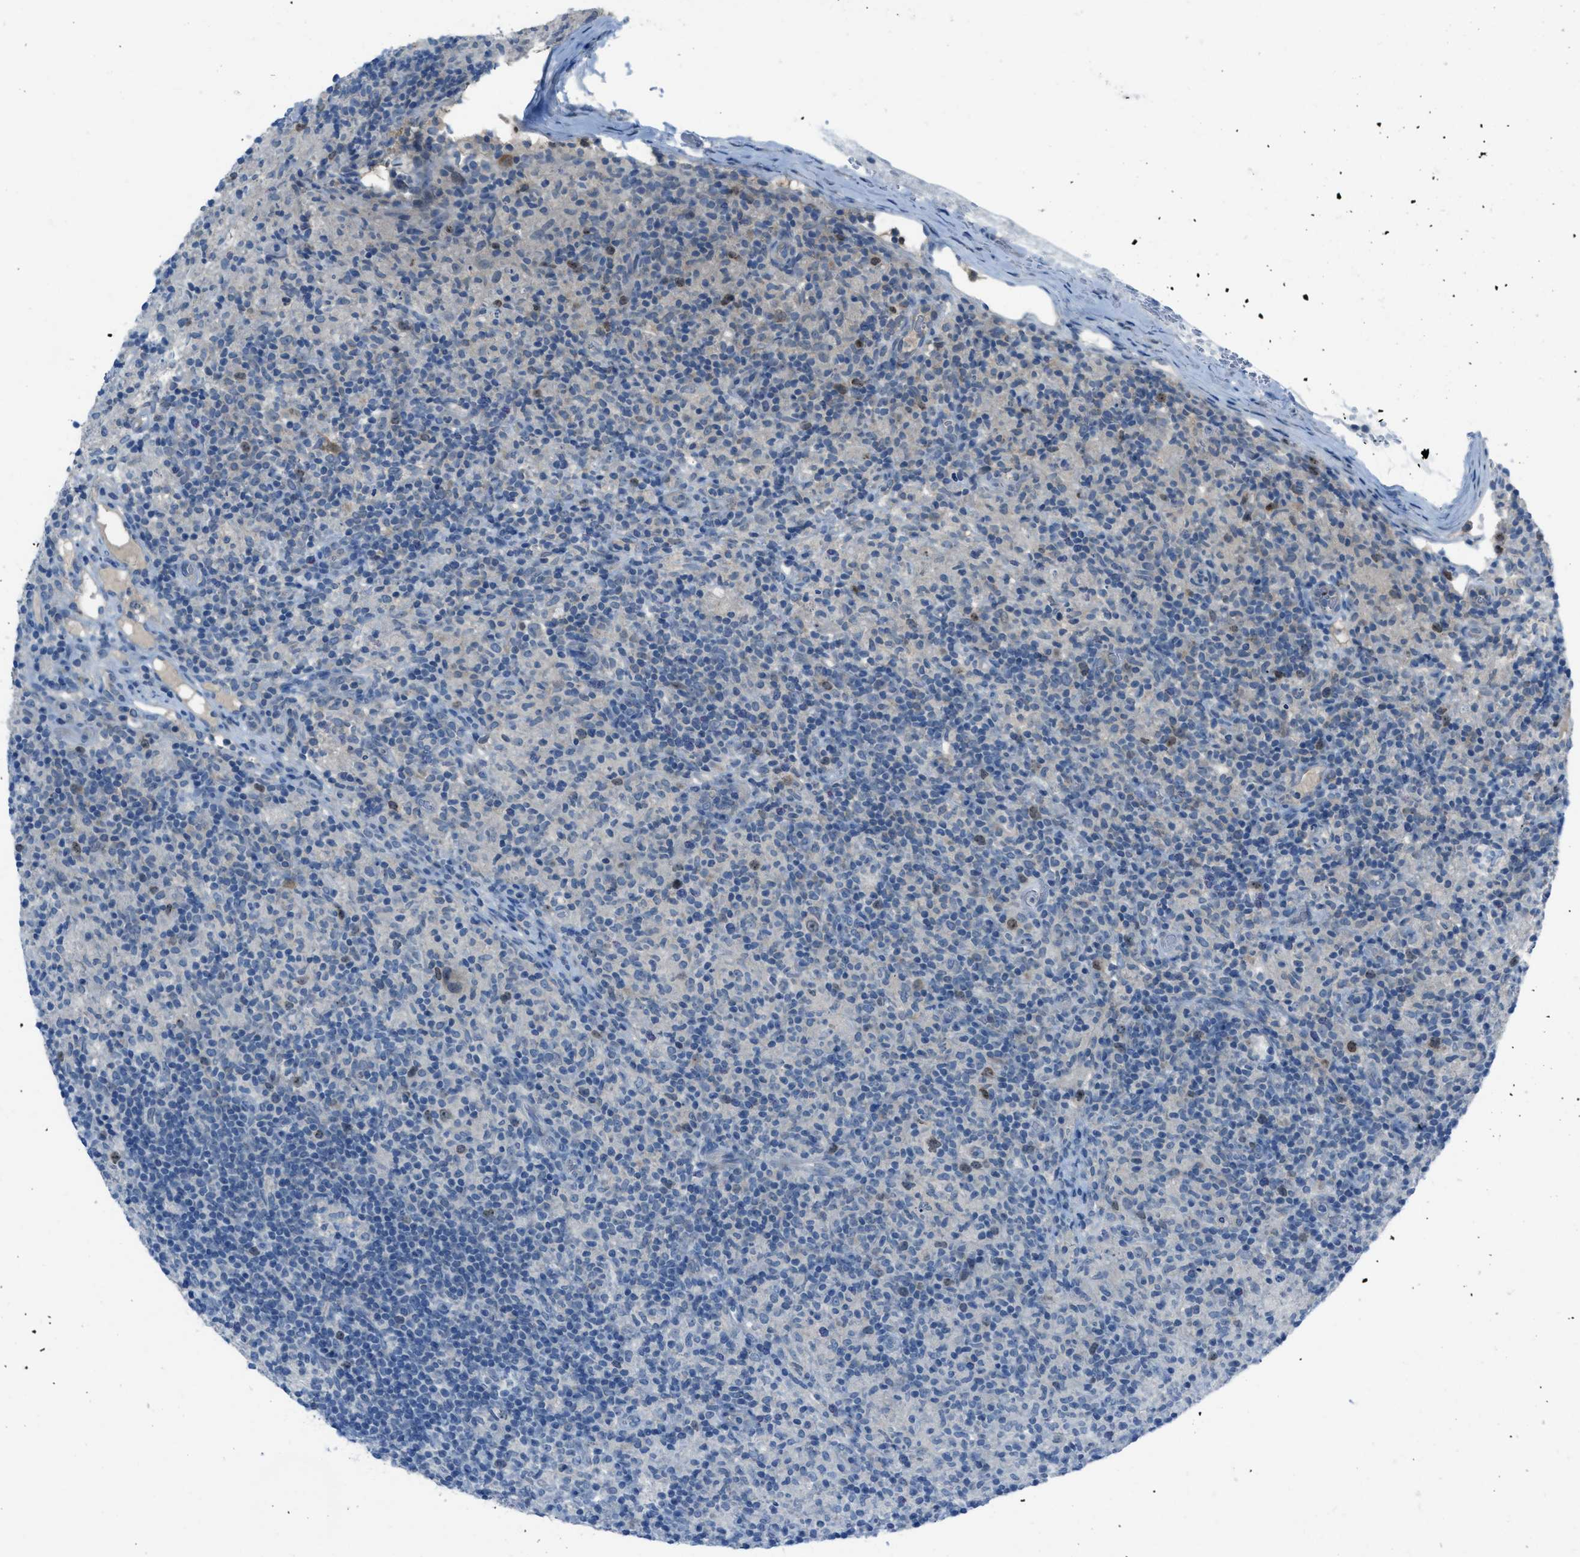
{"staining": {"intensity": "moderate", "quantity": "<25%", "location": "nuclear"}, "tissue": "lymphoma", "cell_type": "Tumor cells", "image_type": "cancer", "snomed": [{"axis": "morphology", "description": "Hodgkin's disease, NOS"}, {"axis": "topography", "description": "Lymph node"}], "caption": "Protein analysis of lymphoma tissue displays moderate nuclear staining in approximately <25% of tumor cells.", "gene": "MIS18A", "patient": {"sex": "male", "age": 70}}